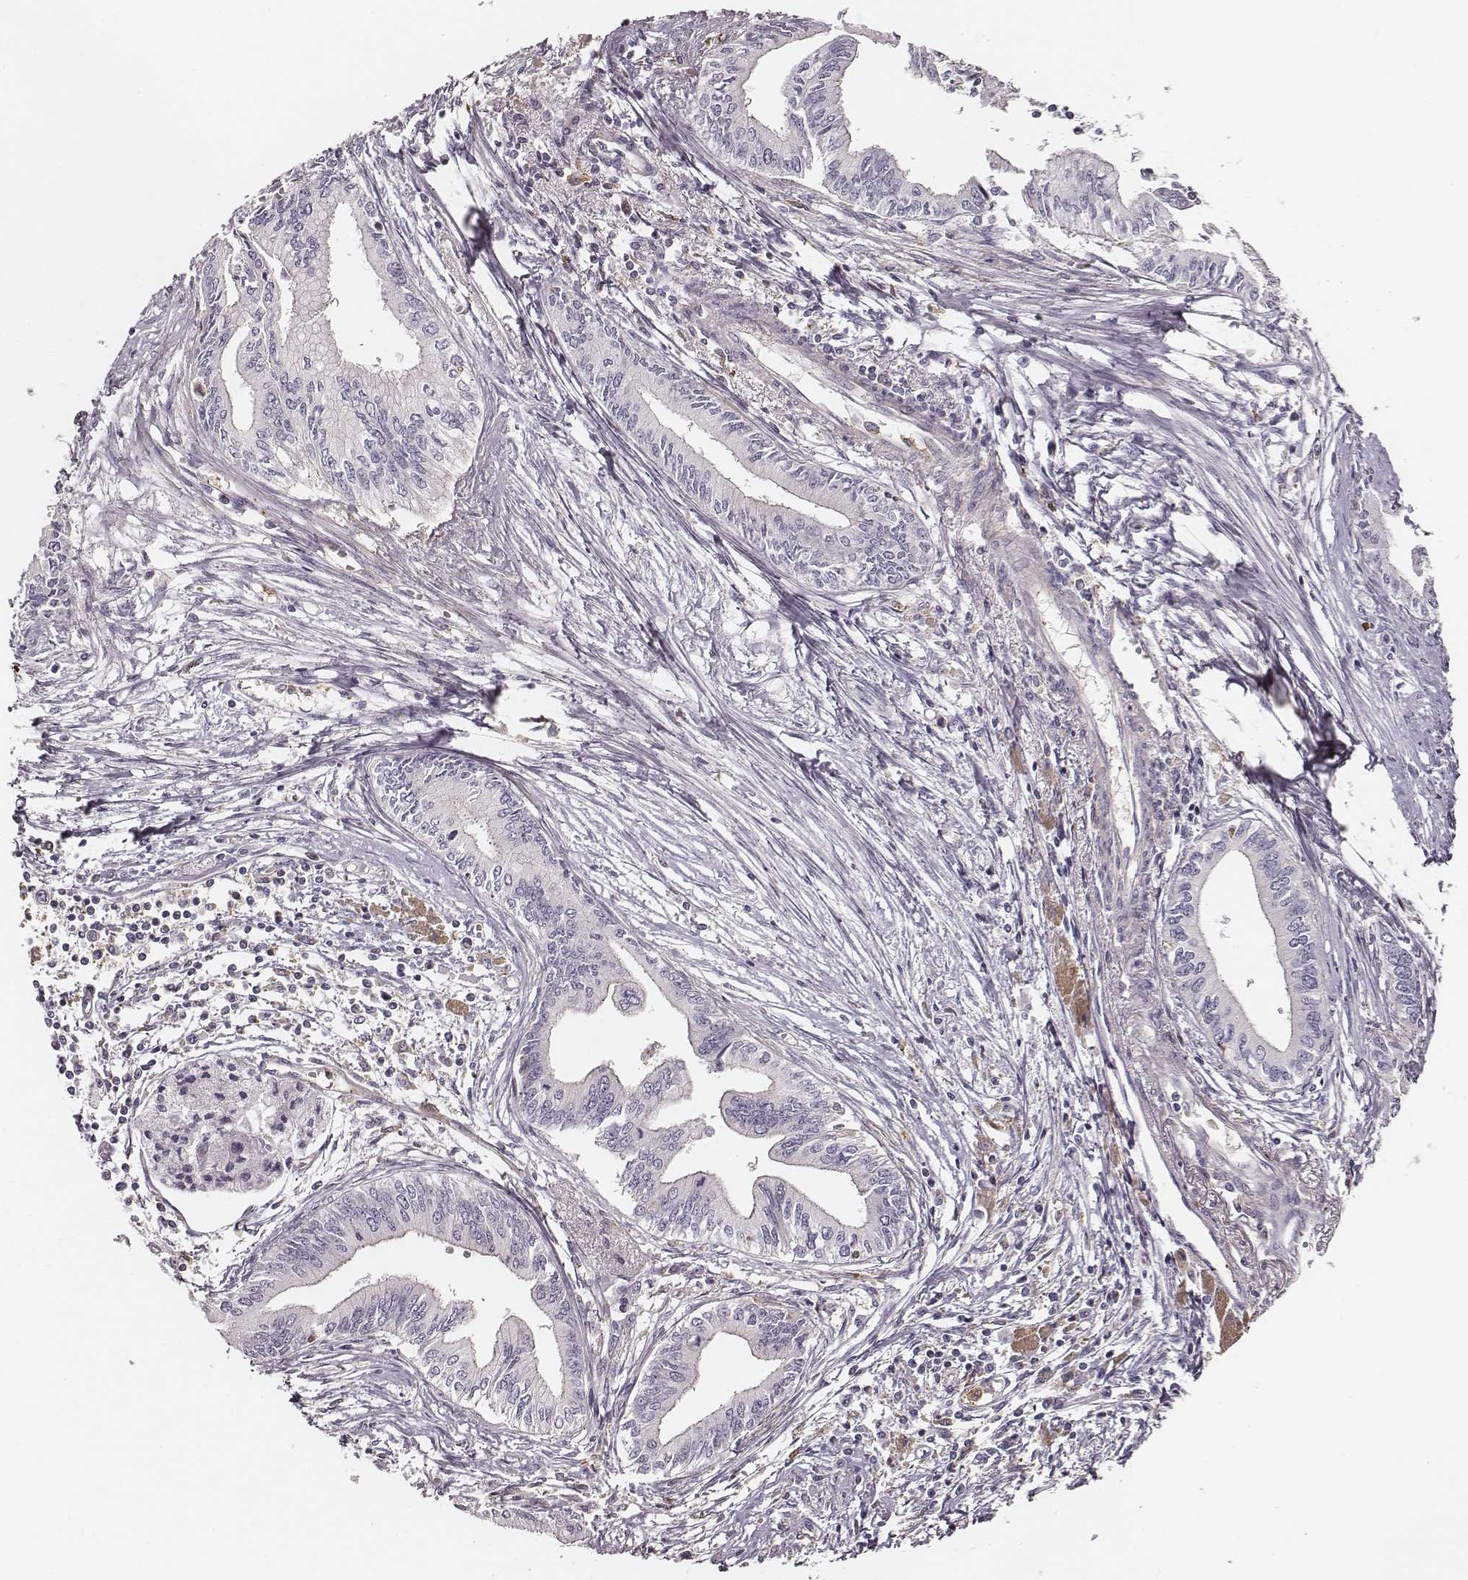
{"staining": {"intensity": "negative", "quantity": "none", "location": "none"}, "tissue": "pancreatic cancer", "cell_type": "Tumor cells", "image_type": "cancer", "snomed": [{"axis": "morphology", "description": "Adenocarcinoma, NOS"}, {"axis": "topography", "description": "Pancreas"}], "caption": "Protein analysis of pancreatic adenocarcinoma demonstrates no significant staining in tumor cells.", "gene": "ZYX", "patient": {"sex": "female", "age": 61}}